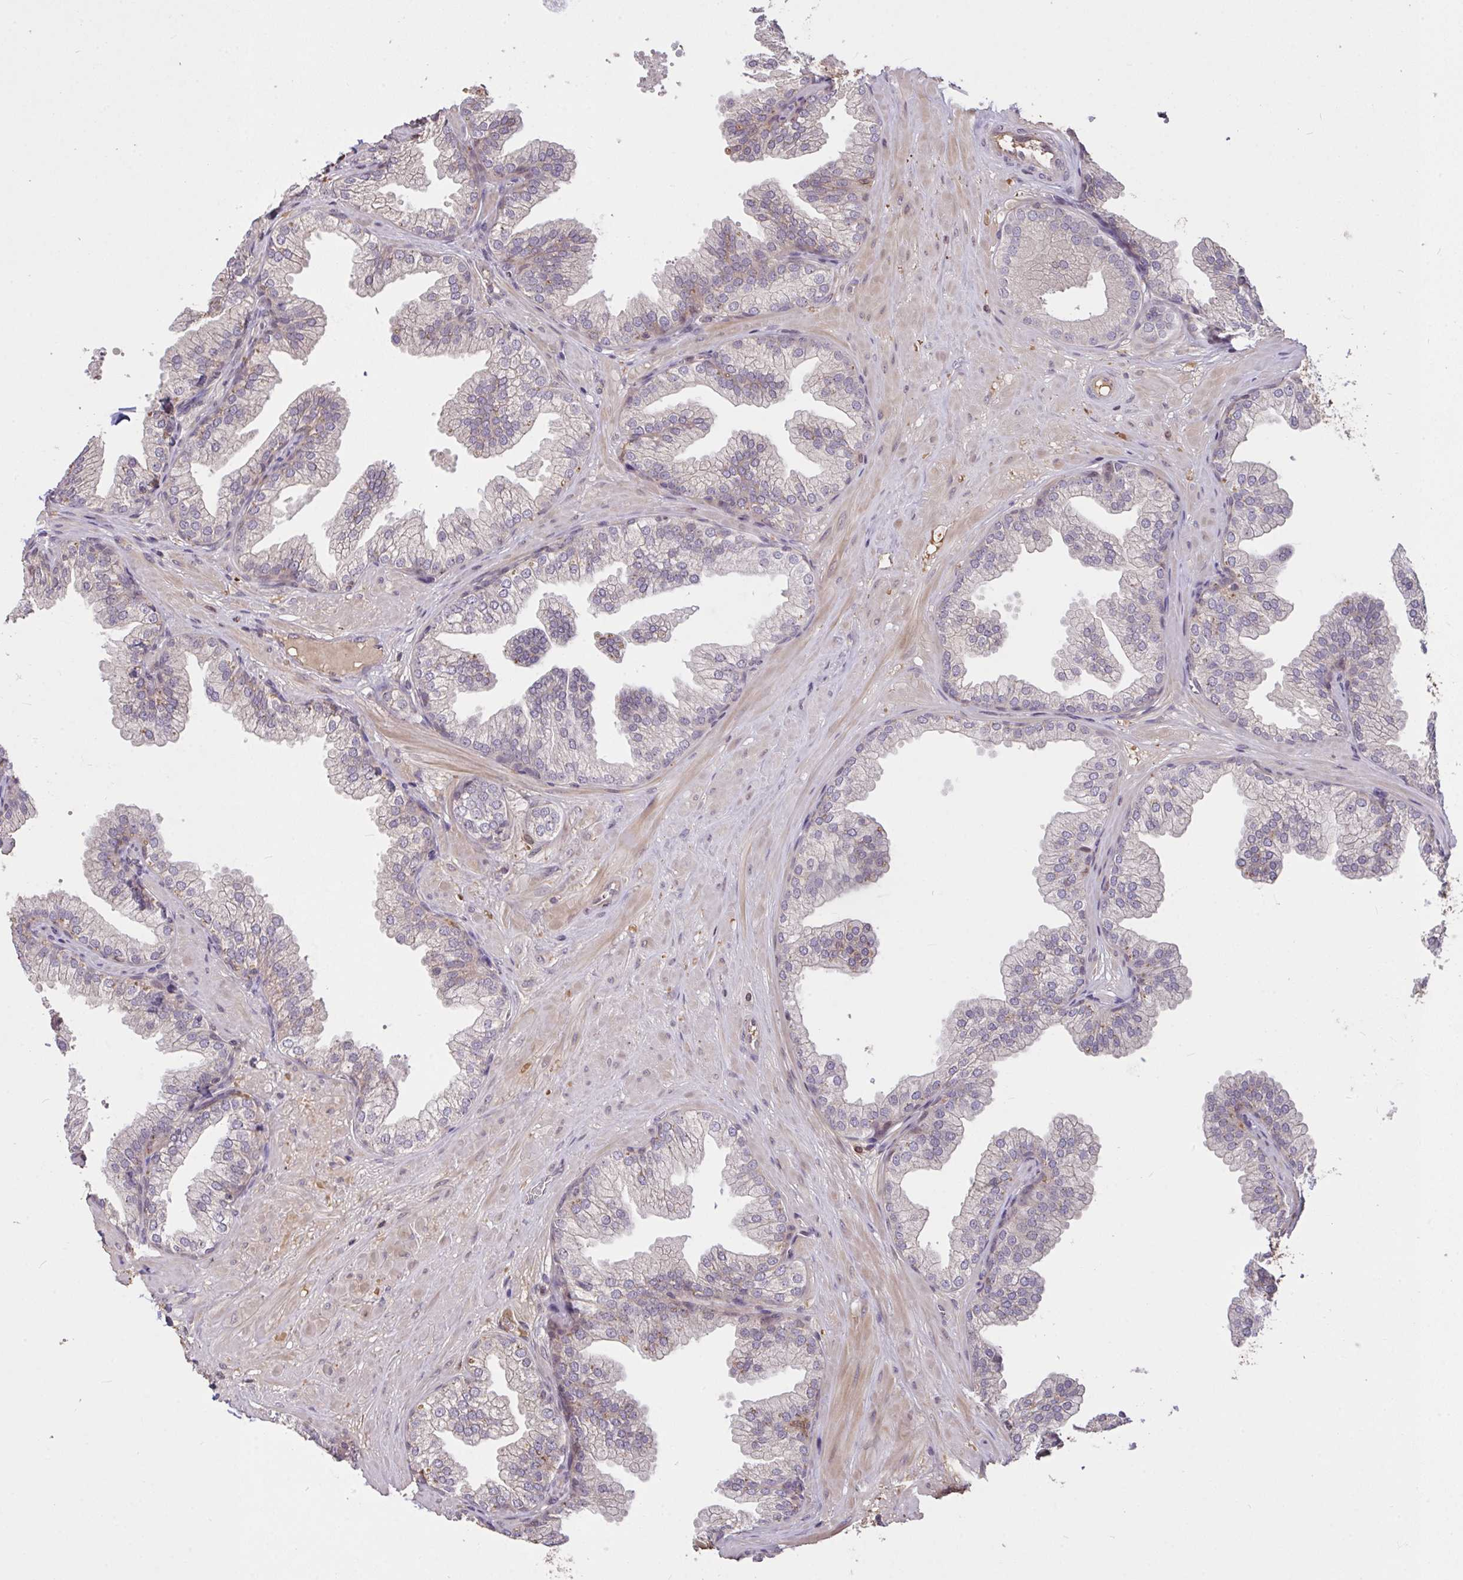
{"staining": {"intensity": "weak", "quantity": "<25%", "location": "cytoplasmic/membranous"}, "tissue": "prostate", "cell_type": "Glandular cells", "image_type": "normal", "snomed": [{"axis": "morphology", "description": "Normal tissue, NOS"}, {"axis": "topography", "description": "Prostate"}], "caption": "IHC of benign prostate displays no staining in glandular cells. The staining was performed using DAB (3,3'-diaminobenzidine) to visualize the protein expression in brown, while the nuclei were stained in blue with hematoxylin (Magnification: 20x).", "gene": "FCER1A", "patient": {"sex": "male", "age": 37}}